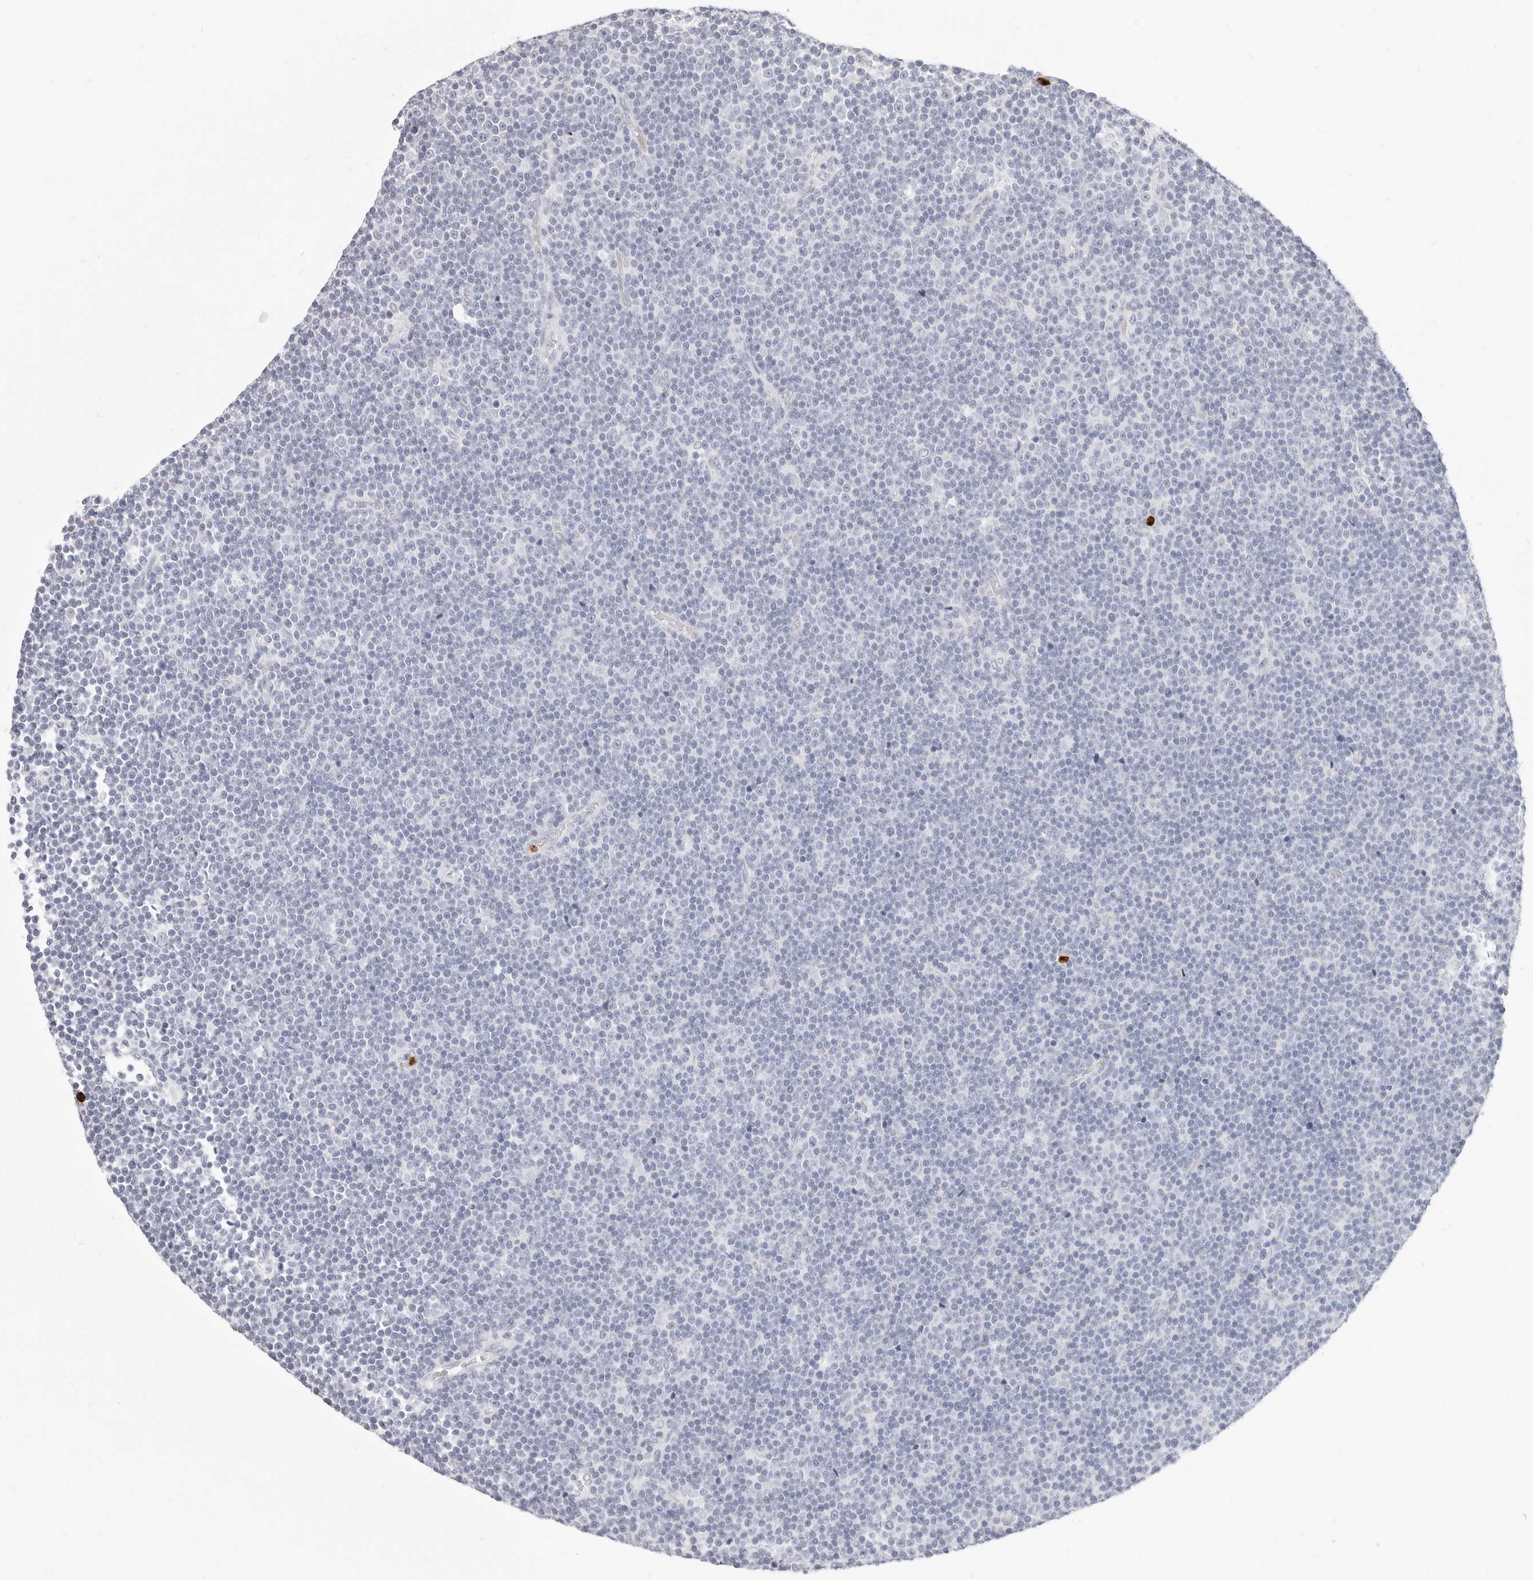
{"staining": {"intensity": "negative", "quantity": "none", "location": "none"}, "tissue": "lymphoma", "cell_type": "Tumor cells", "image_type": "cancer", "snomed": [{"axis": "morphology", "description": "Malignant lymphoma, non-Hodgkin's type, Low grade"}, {"axis": "topography", "description": "Lymph node"}], "caption": "High magnification brightfield microscopy of lymphoma stained with DAB (3,3'-diaminobenzidine) (brown) and counterstained with hematoxylin (blue): tumor cells show no significant positivity.", "gene": "CAMP", "patient": {"sex": "female", "age": 67}}